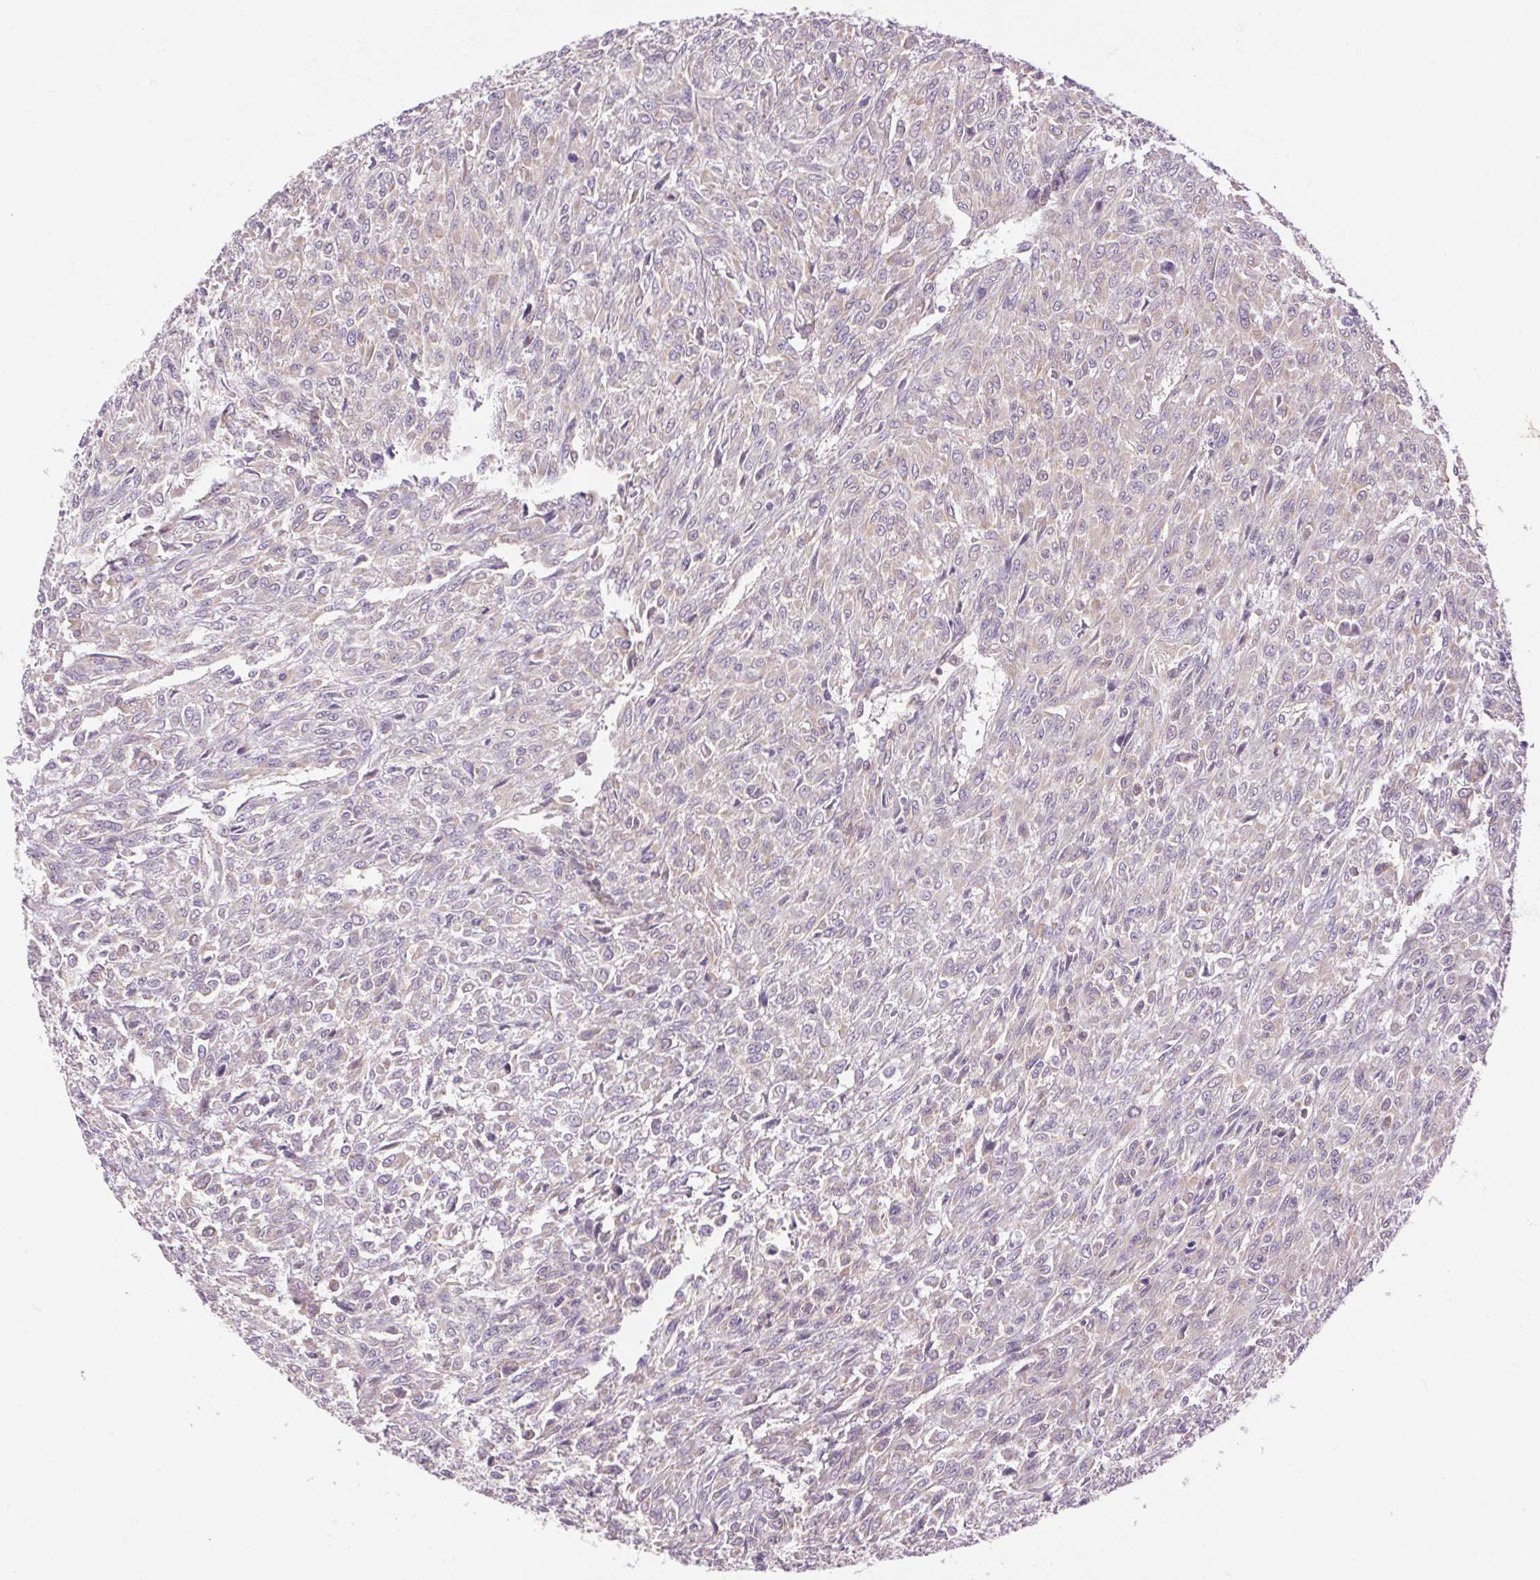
{"staining": {"intensity": "weak", "quantity": "<25%", "location": "cytoplasmic/membranous"}, "tissue": "renal cancer", "cell_type": "Tumor cells", "image_type": "cancer", "snomed": [{"axis": "morphology", "description": "Adenocarcinoma, NOS"}, {"axis": "topography", "description": "Kidney"}], "caption": "DAB immunohistochemical staining of human renal cancer (adenocarcinoma) shows no significant expression in tumor cells.", "gene": "TM6SF1", "patient": {"sex": "male", "age": 58}}